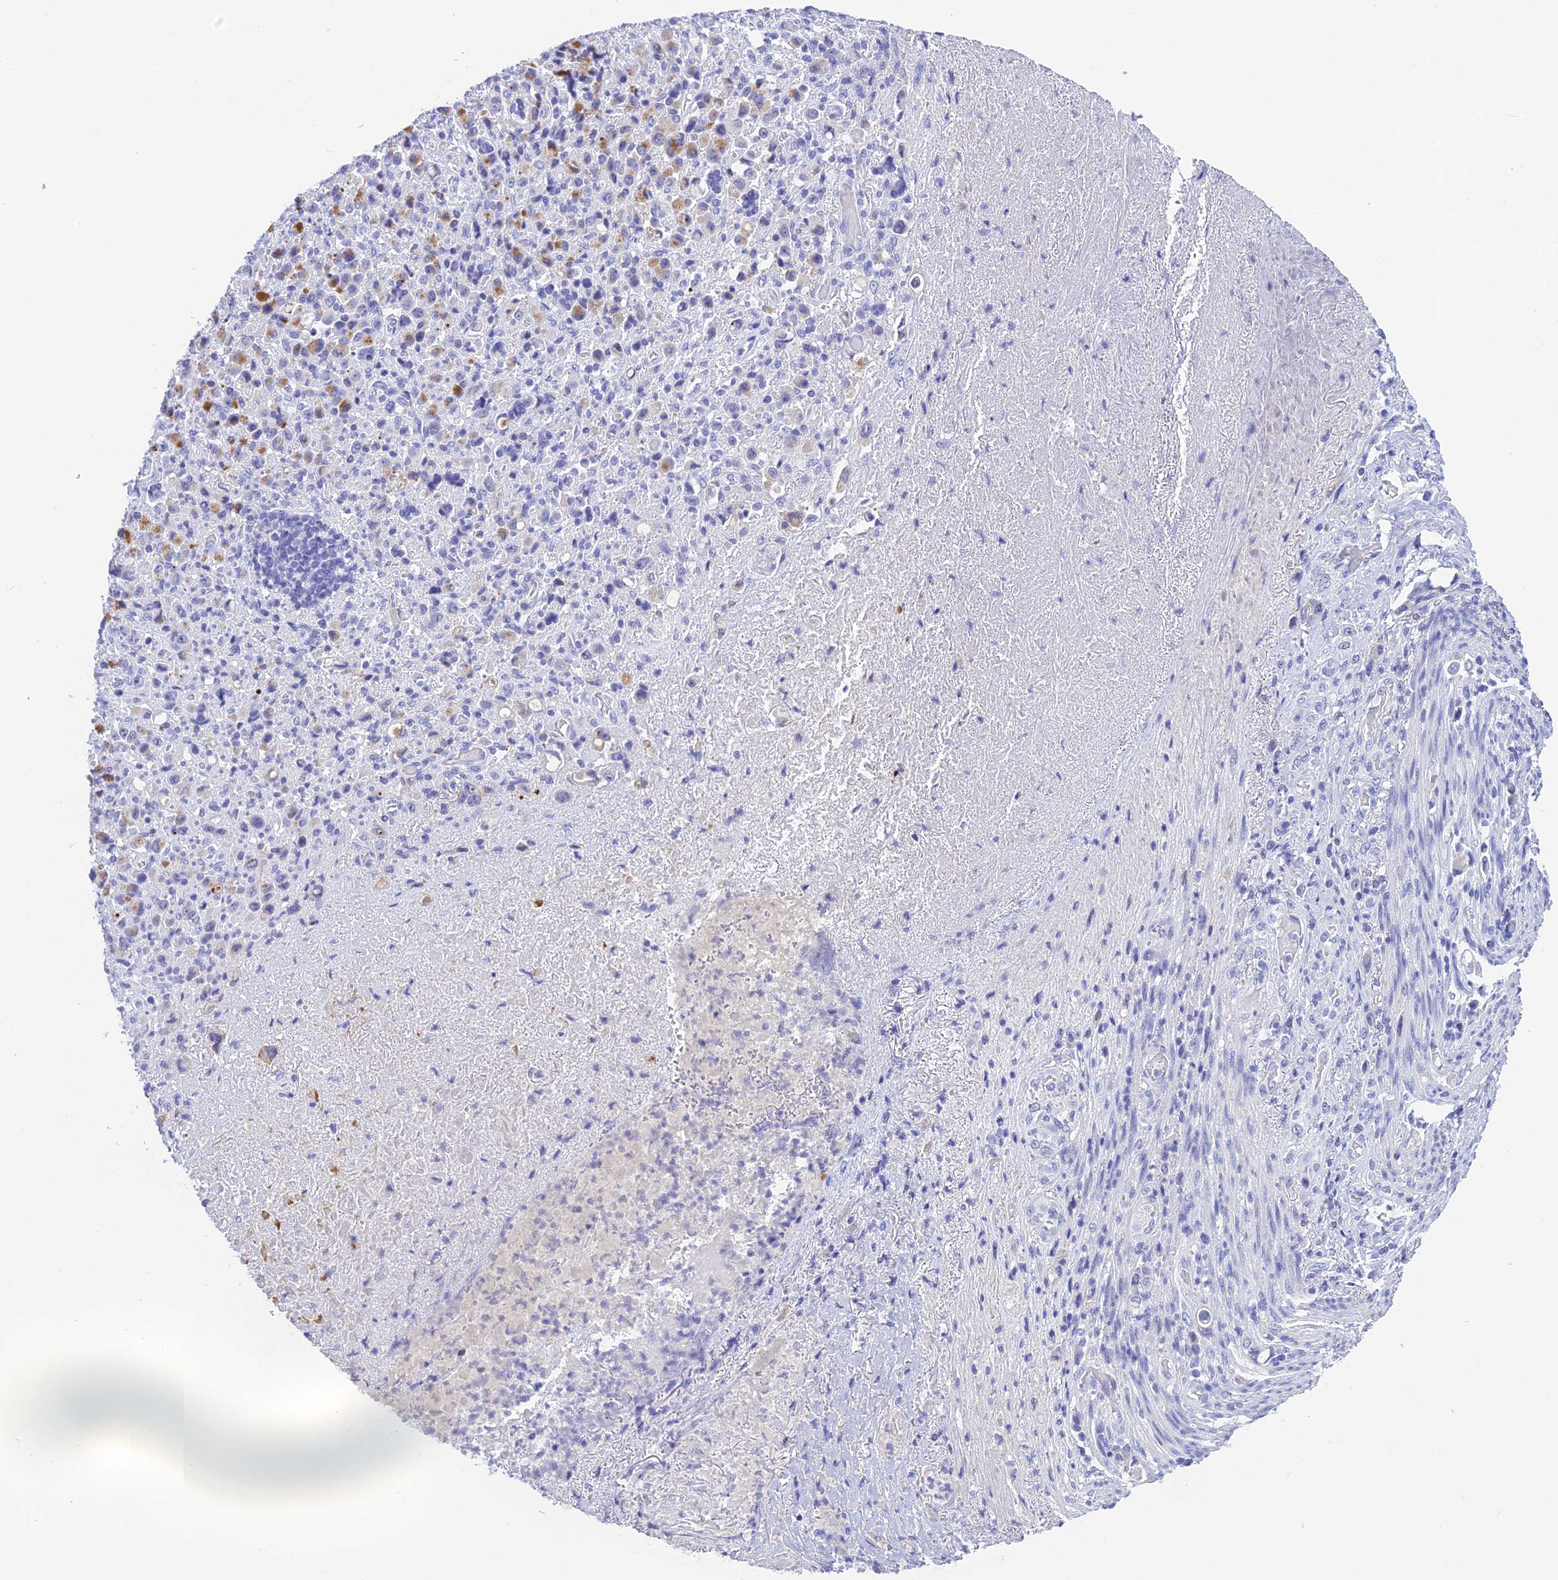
{"staining": {"intensity": "moderate", "quantity": "<25%", "location": "cytoplasmic/membranous"}, "tissue": "stomach cancer", "cell_type": "Tumor cells", "image_type": "cancer", "snomed": [{"axis": "morphology", "description": "Normal tissue, NOS"}, {"axis": "morphology", "description": "Adenocarcinoma, NOS"}, {"axis": "topography", "description": "Stomach"}], "caption": "Protein expression analysis of stomach adenocarcinoma exhibits moderate cytoplasmic/membranous expression in about <25% of tumor cells.", "gene": "KDELR3", "patient": {"sex": "female", "age": 79}}